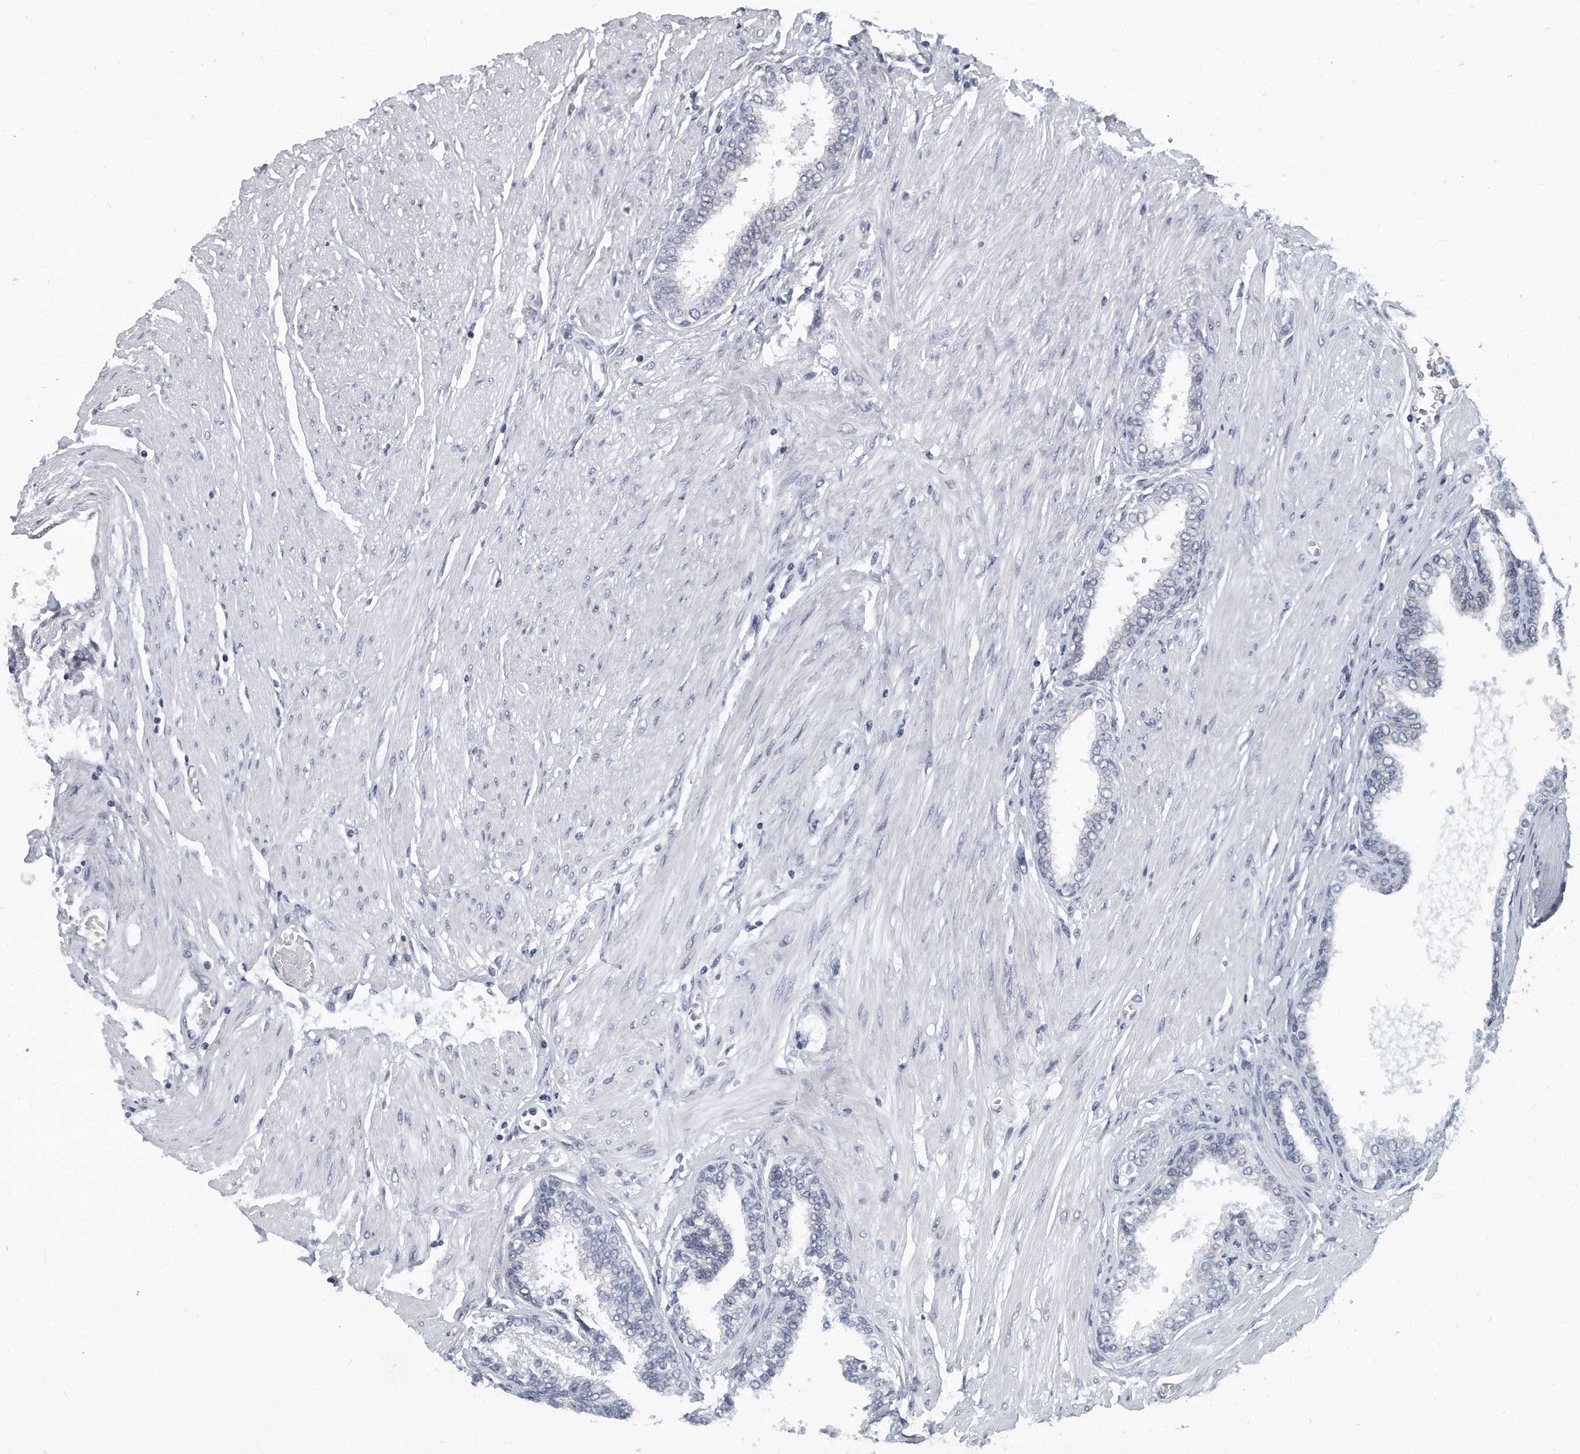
{"staining": {"intensity": "negative", "quantity": "none", "location": "none"}, "tissue": "prostate cancer", "cell_type": "Tumor cells", "image_type": "cancer", "snomed": [{"axis": "morphology", "description": "Adenocarcinoma, Low grade"}, {"axis": "topography", "description": "Prostate"}], "caption": "The image displays no significant positivity in tumor cells of prostate adenocarcinoma (low-grade).", "gene": "PLEKHA6", "patient": {"sex": "male", "age": 57}}